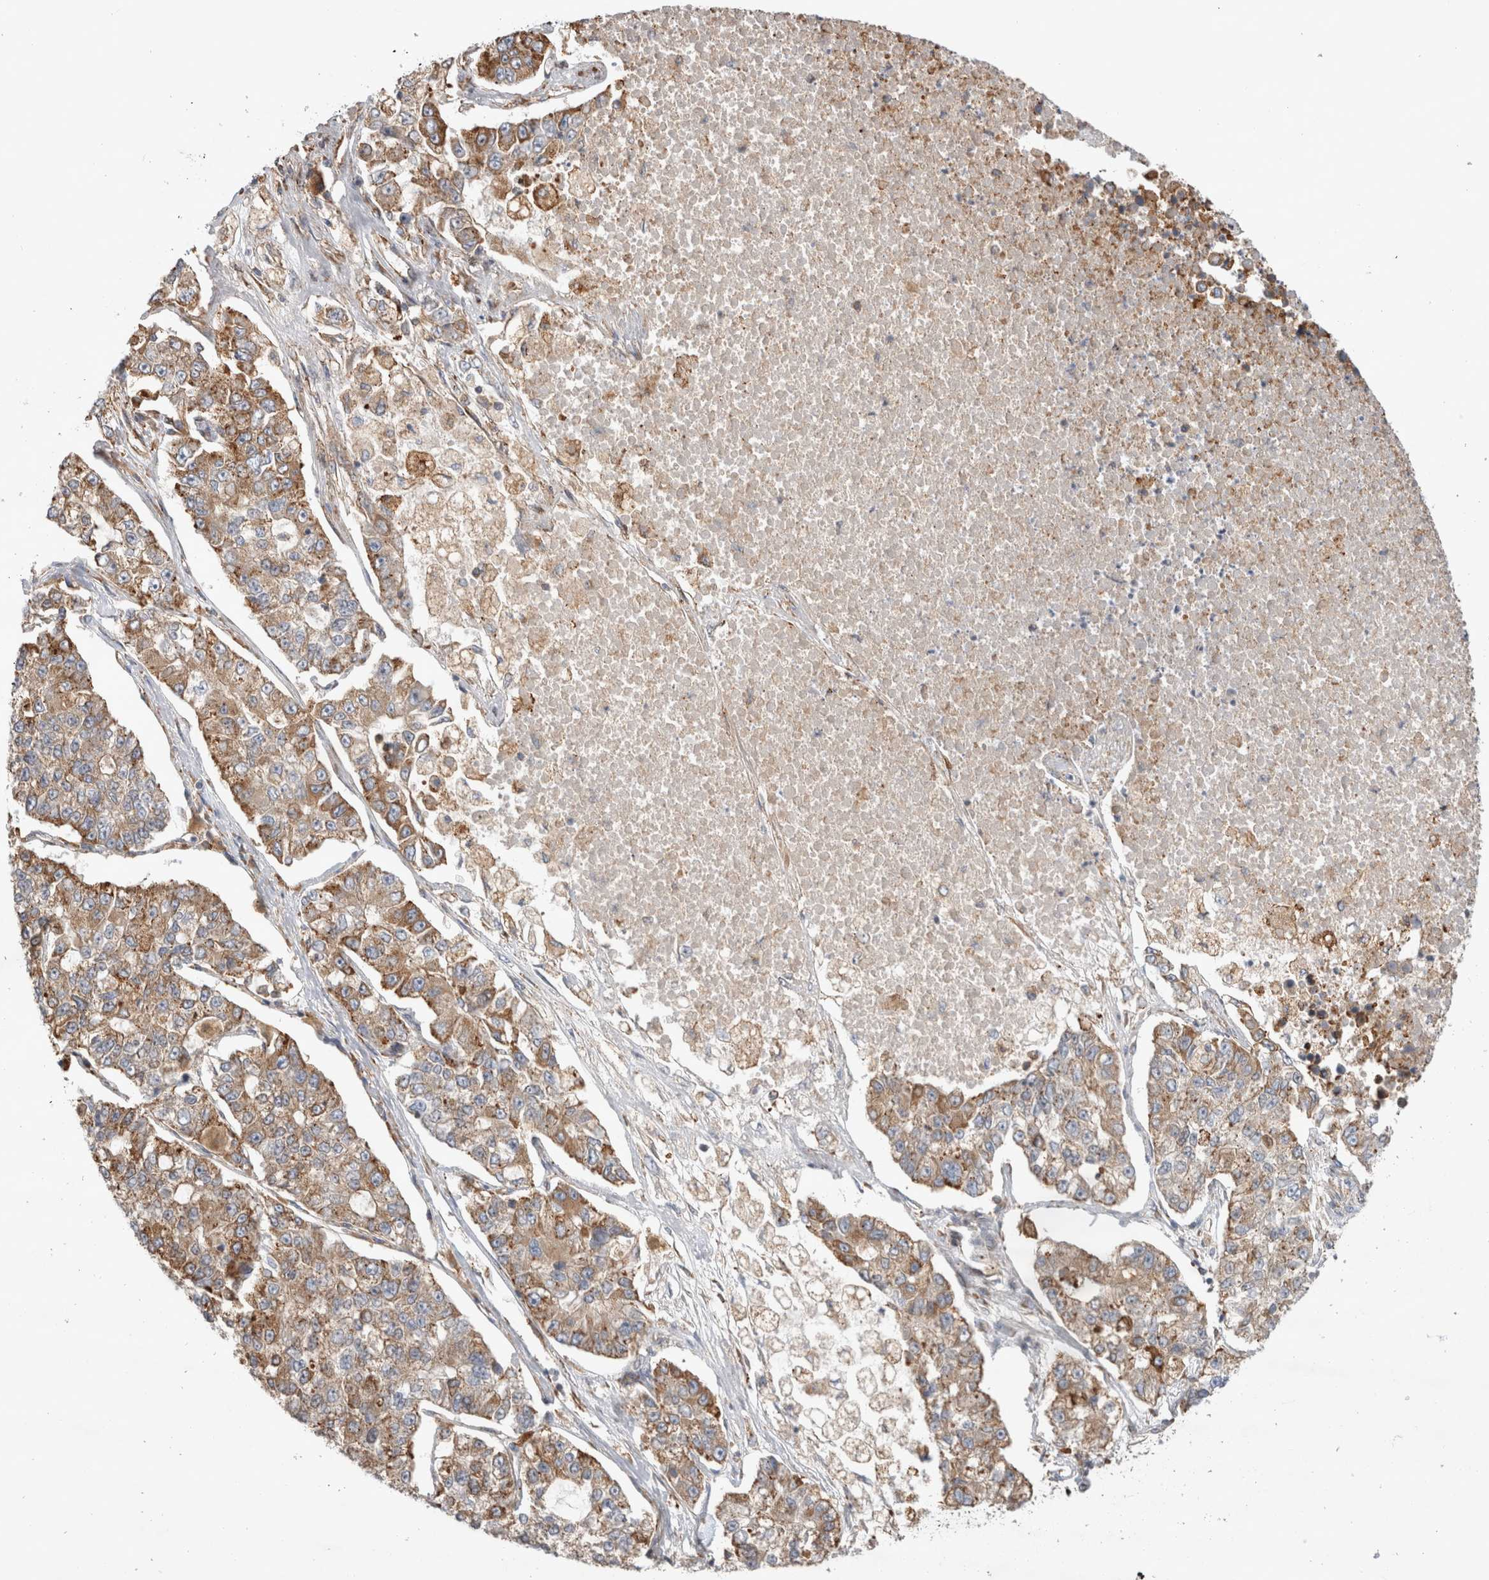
{"staining": {"intensity": "moderate", "quantity": "25%-75%", "location": "cytoplasmic/membranous"}, "tissue": "lung cancer", "cell_type": "Tumor cells", "image_type": "cancer", "snomed": [{"axis": "morphology", "description": "Adenocarcinoma, NOS"}, {"axis": "topography", "description": "Lung"}], "caption": "Human lung cancer (adenocarcinoma) stained with a protein marker shows moderate staining in tumor cells.", "gene": "PDCD10", "patient": {"sex": "male", "age": 49}}